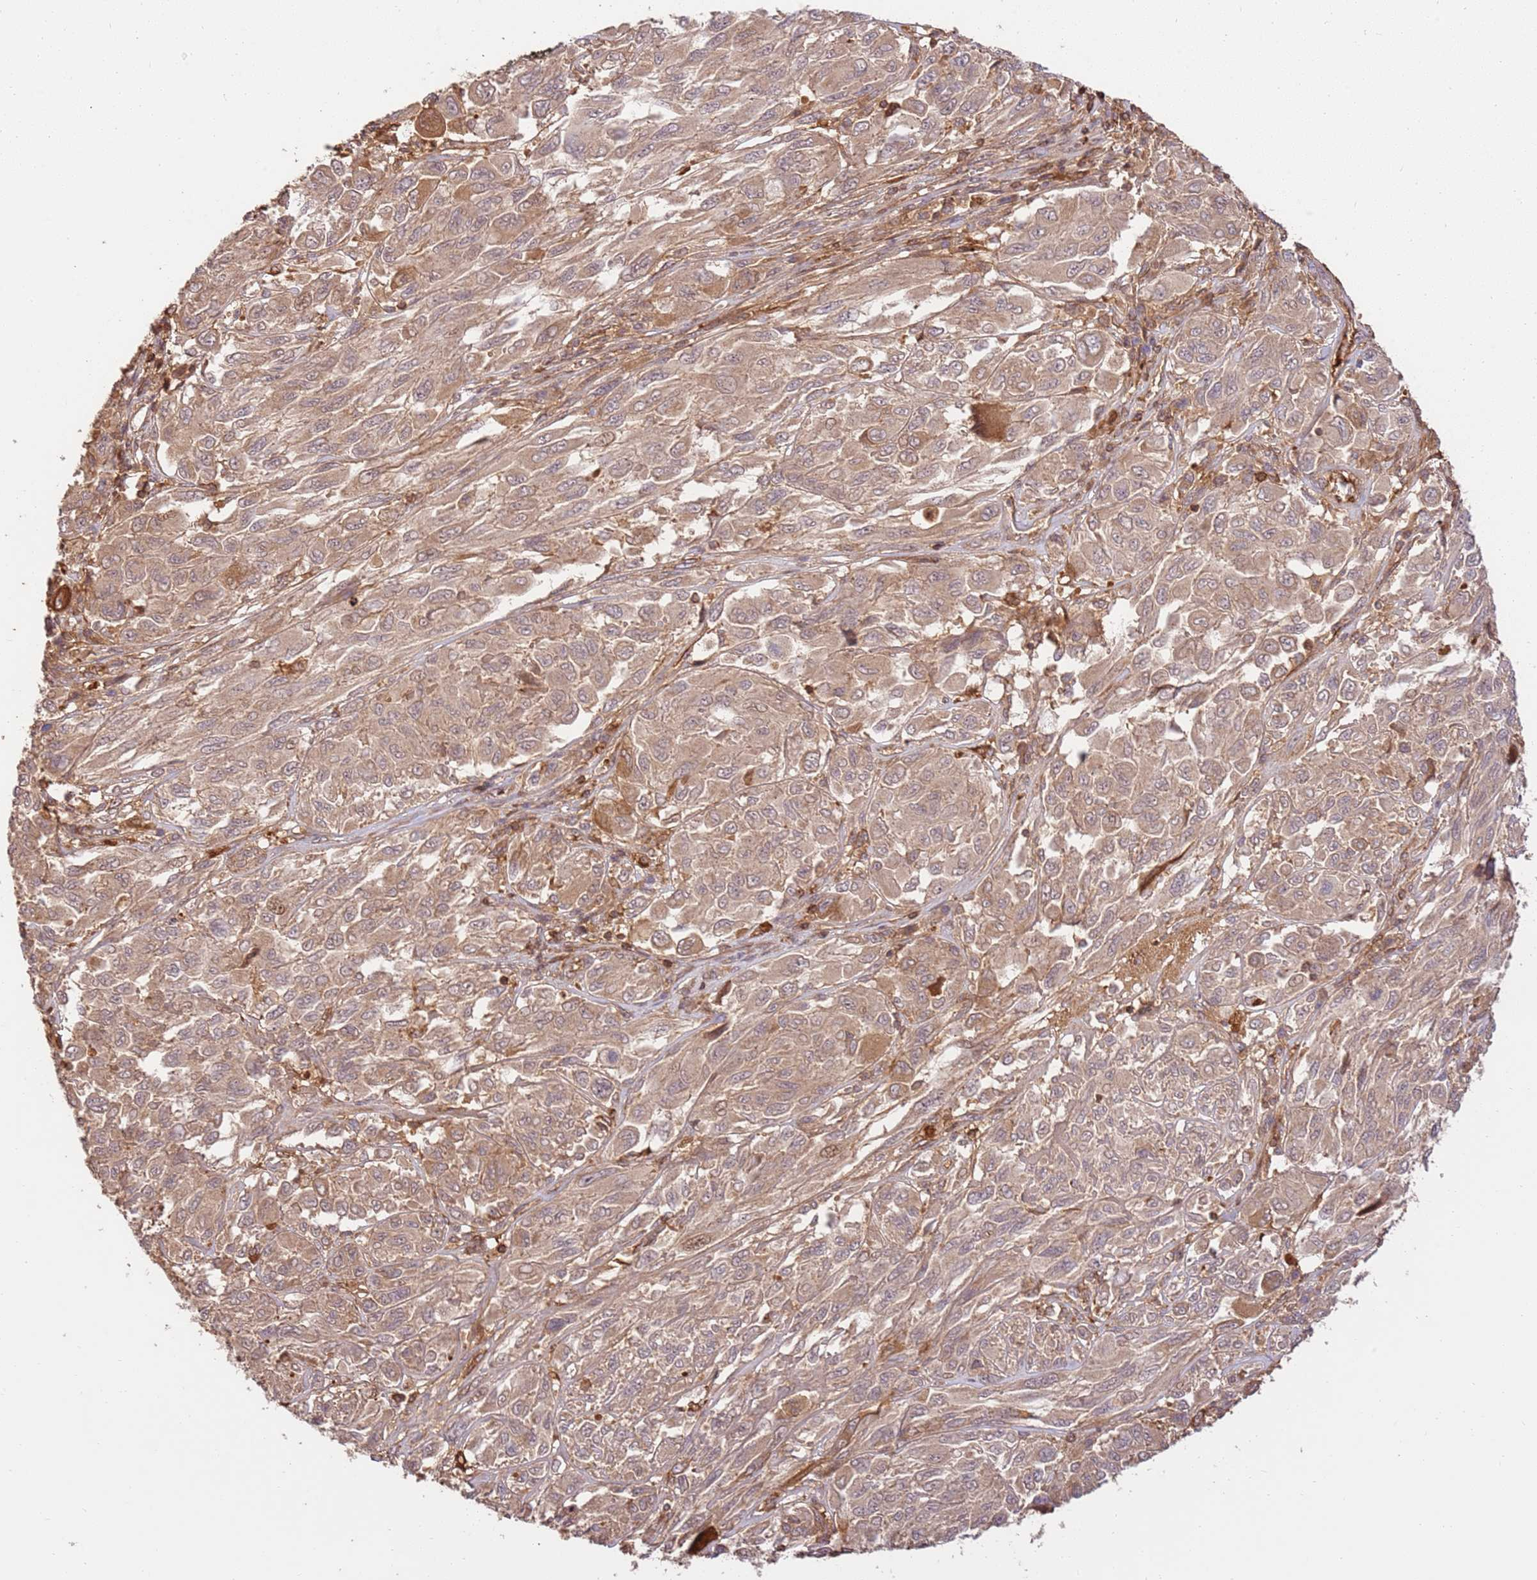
{"staining": {"intensity": "weak", "quantity": ">75%", "location": "cytoplasmic/membranous"}, "tissue": "melanoma", "cell_type": "Tumor cells", "image_type": "cancer", "snomed": [{"axis": "morphology", "description": "Malignant melanoma, NOS"}, {"axis": "topography", "description": "Skin"}], "caption": "Human melanoma stained with a brown dye displays weak cytoplasmic/membranous positive staining in about >75% of tumor cells.", "gene": "KATNAL2", "patient": {"sex": "female", "age": 91}}